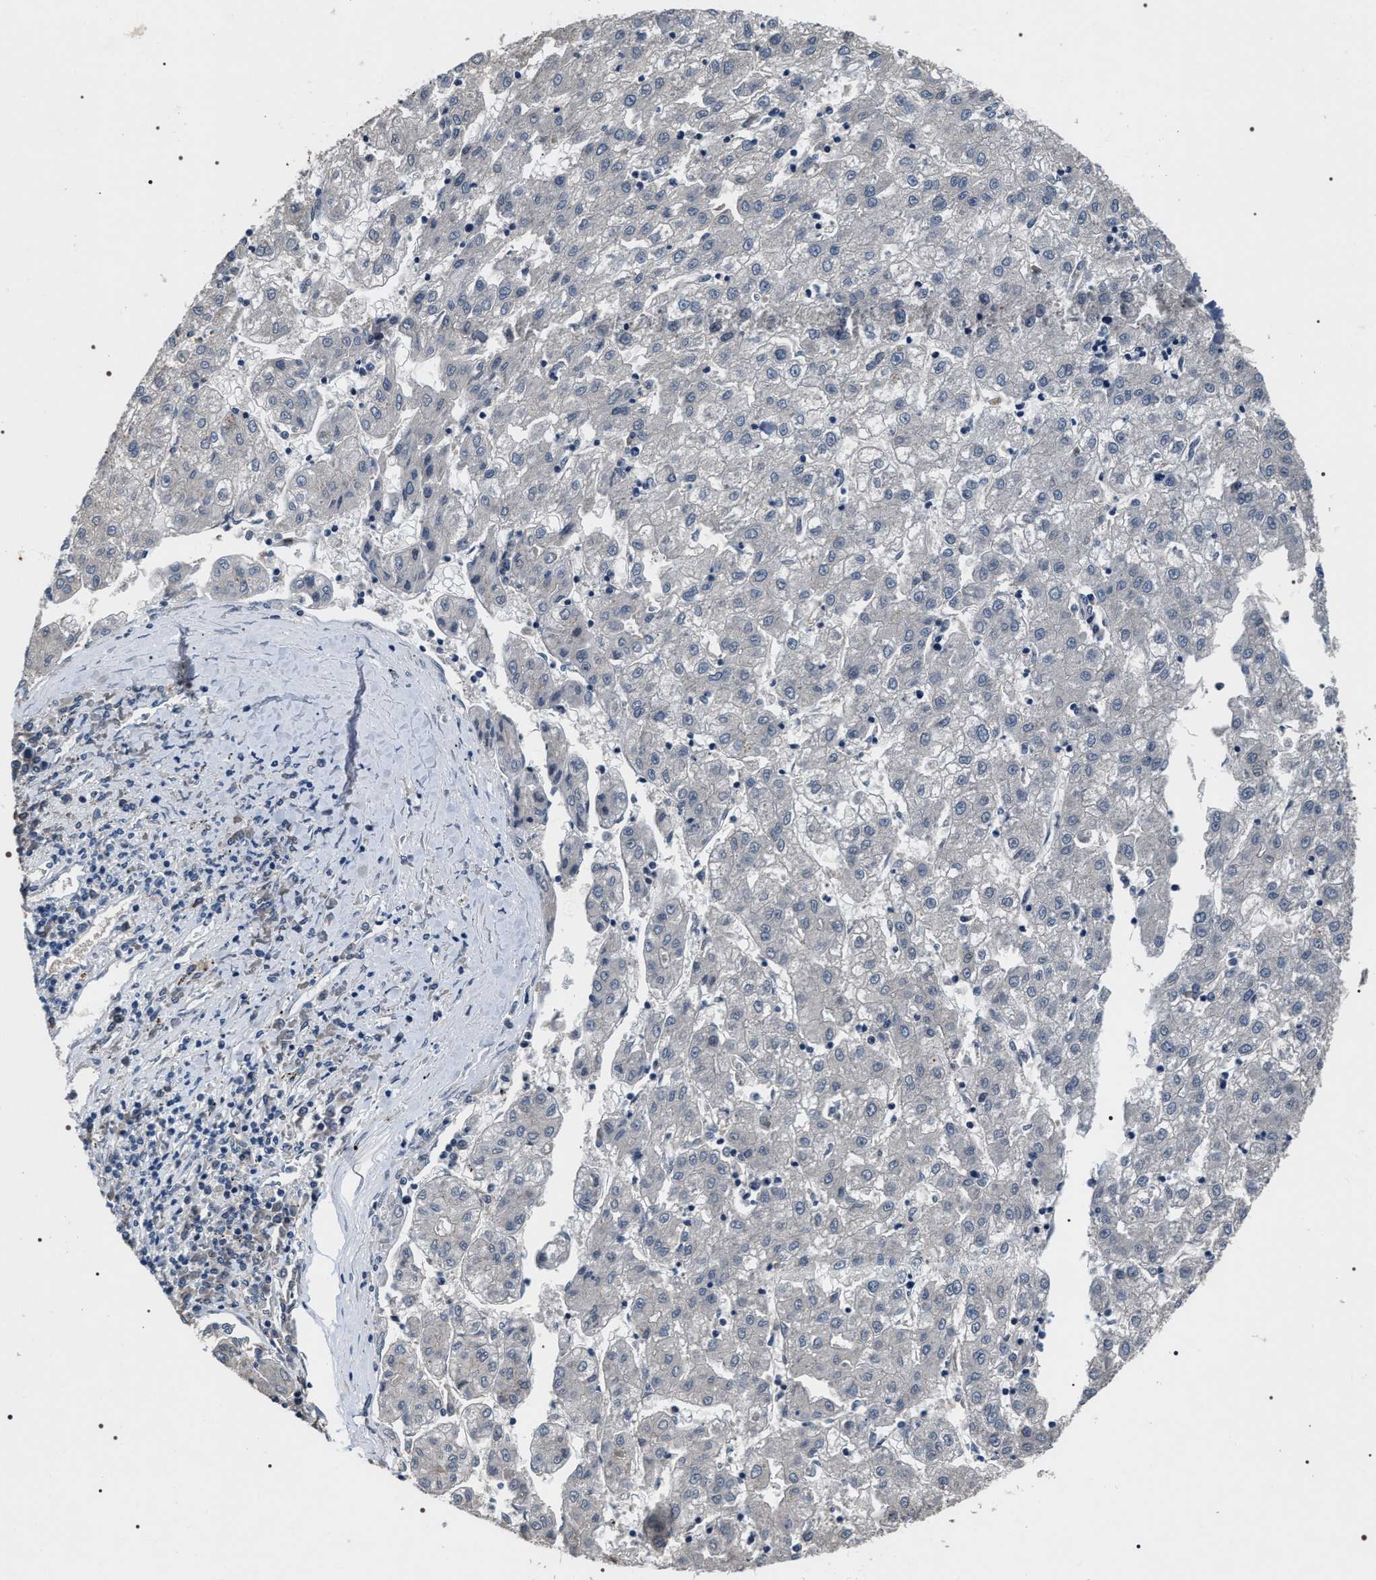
{"staining": {"intensity": "negative", "quantity": "none", "location": "none"}, "tissue": "liver cancer", "cell_type": "Tumor cells", "image_type": "cancer", "snomed": [{"axis": "morphology", "description": "Carcinoma, Hepatocellular, NOS"}, {"axis": "topography", "description": "Liver"}], "caption": "DAB (3,3'-diaminobenzidine) immunohistochemical staining of human liver cancer demonstrates no significant expression in tumor cells.", "gene": "IFT81", "patient": {"sex": "male", "age": 72}}